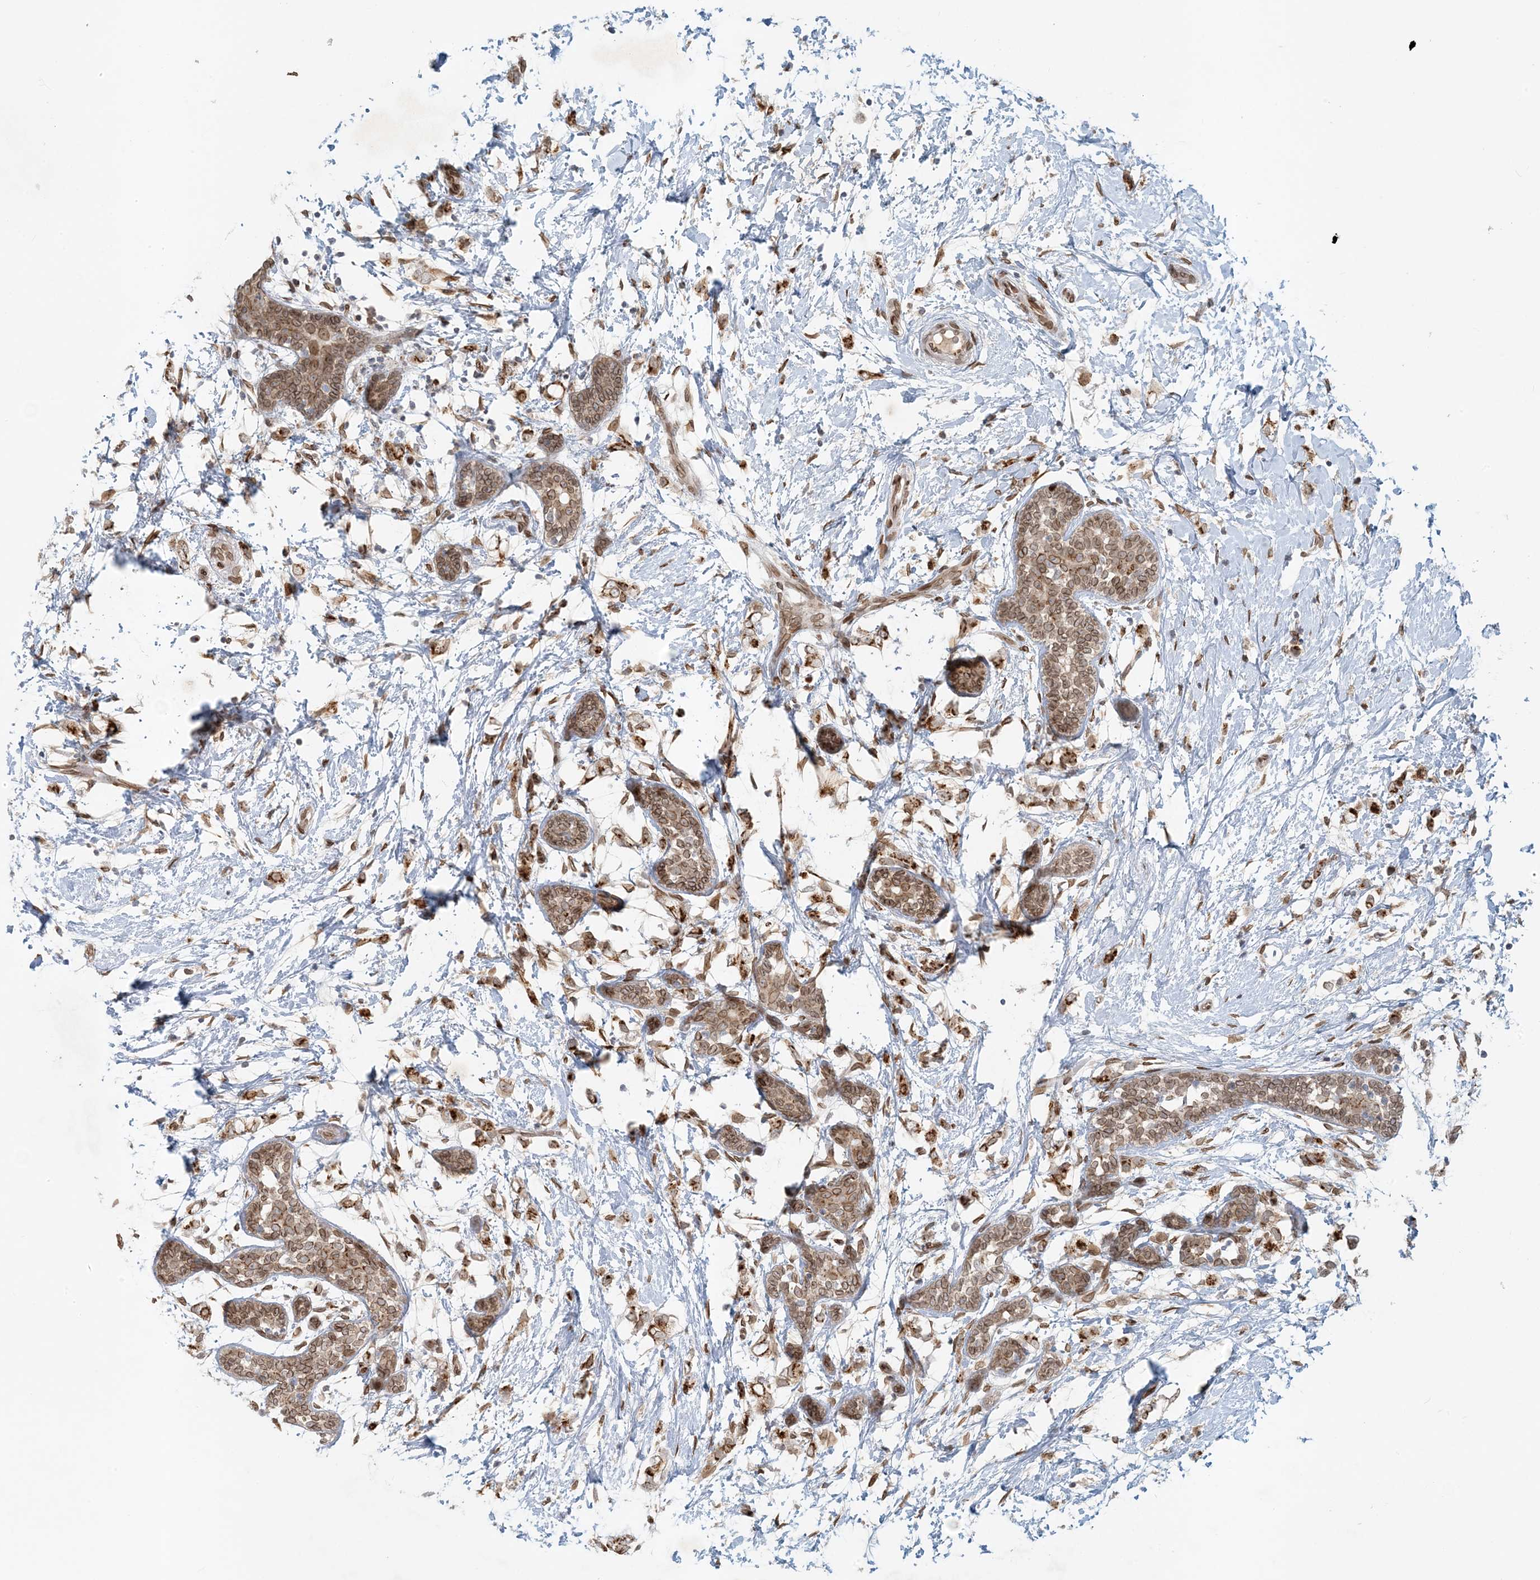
{"staining": {"intensity": "moderate", "quantity": ">75%", "location": "cytoplasmic/membranous,nuclear"}, "tissue": "breast cancer", "cell_type": "Tumor cells", "image_type": "cancer", "snomed": [{"axis": "morphology", "description": "Normal tissue, NOS"}, {"axis": "morphology", "description": "Lobular carcinoma"}, {"axis": "topography", "description": "Breast"}], "caption": "Immunohistochemistry (DAB (3,3'-diaminobenzidine)) staining of human breast cancer (lobular carcinoma) shows moderate cytoplasmic/membranous and nuclear protein staining in approximately >75% of tumor cells.", "gene": "SLC35A2", "patient": {"sex": "female", "age": 47}}